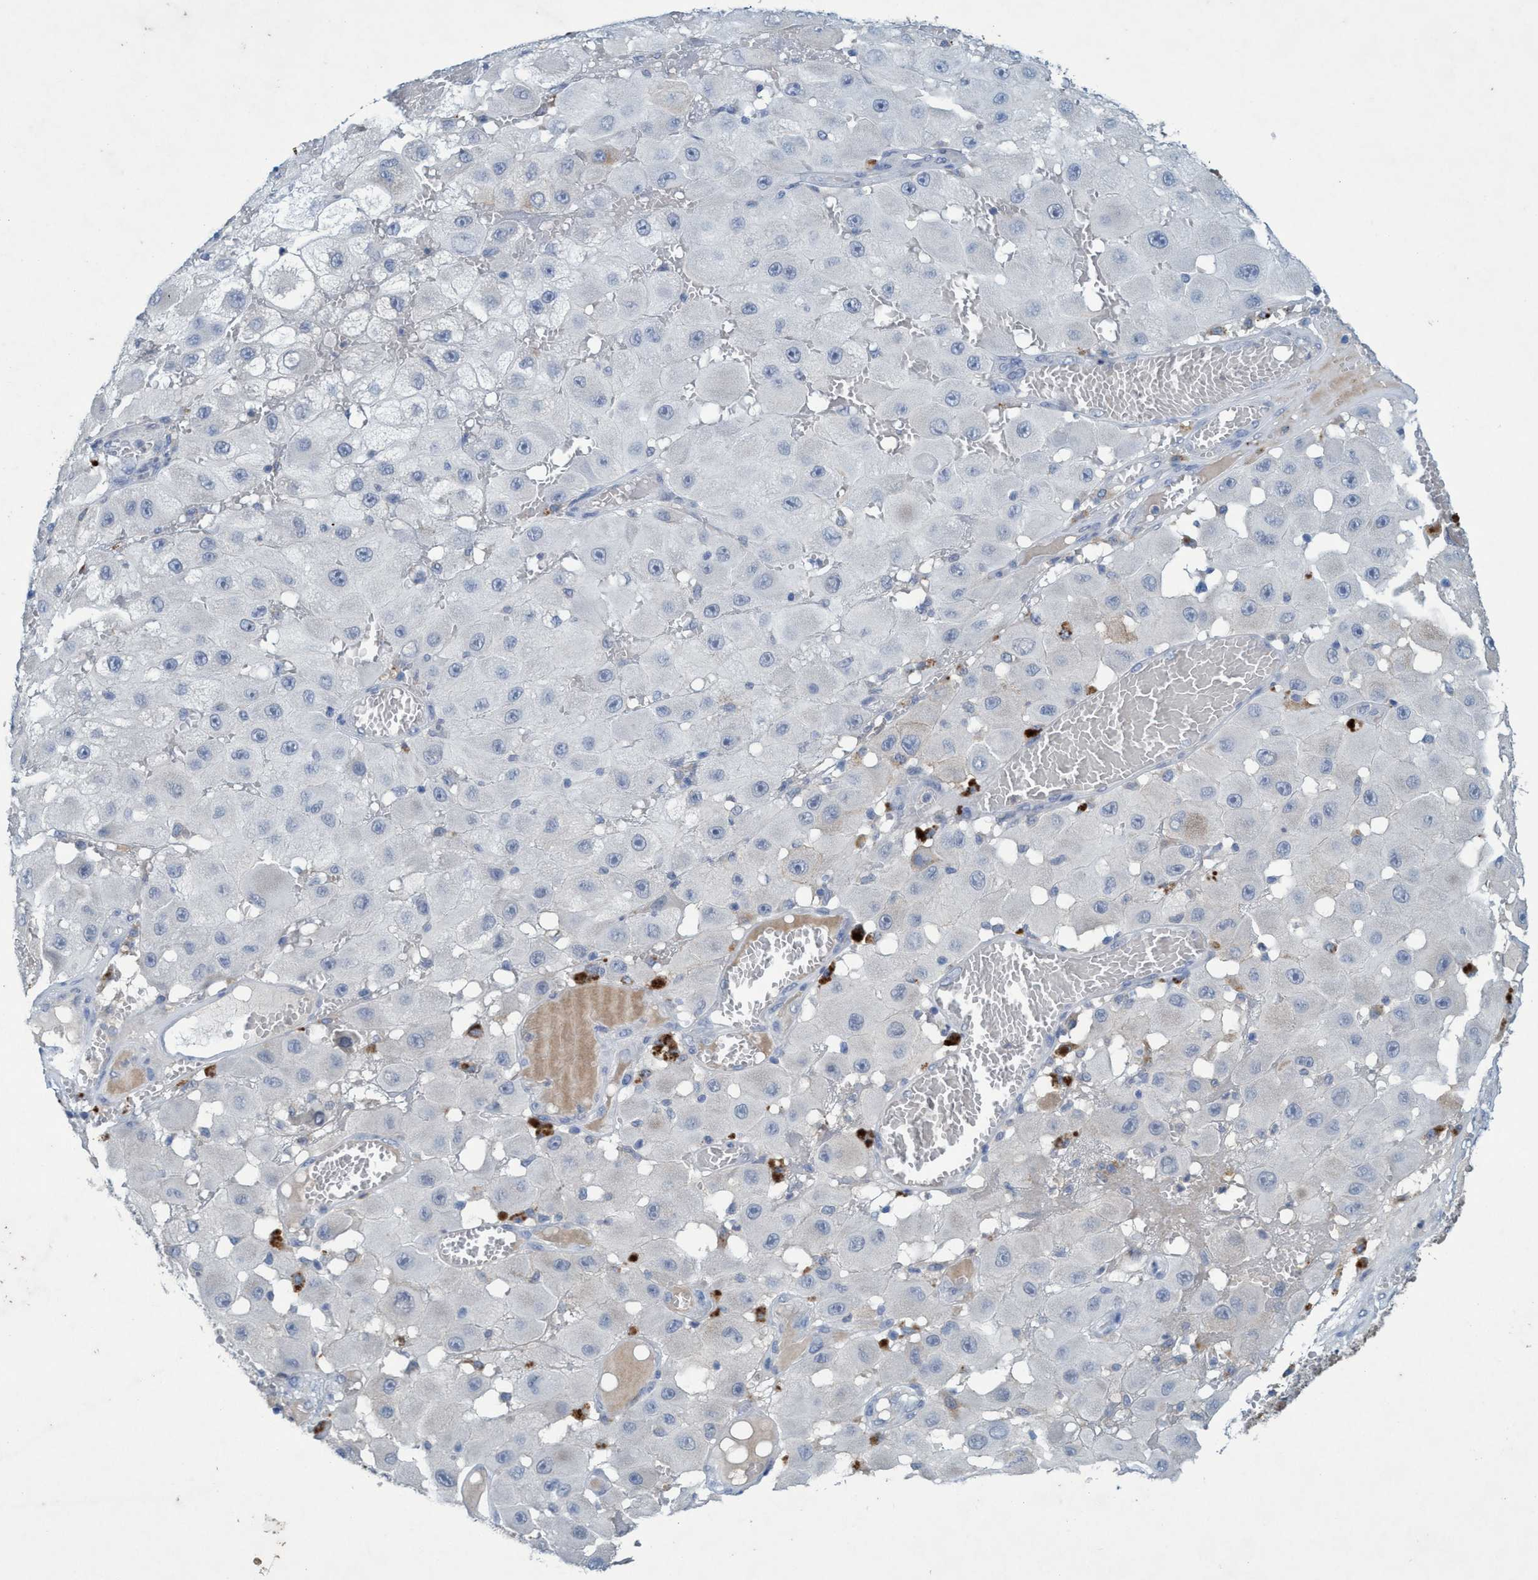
{"staining": {"intensity": "negative", "quantity": "none", "location": "none"}, "tissue": "melanoma", "cell_type": "Tumor cells", "image_type": "cancer", "snomed": [{"axis": "morphology", "description": "Malignant melanoma, NOS"}, {"axis": "topography", "description": "Skin"}], "caption": "Immunohistochemistry (IHC) of melanoma demonstrates no positivity in tumor cells. The staining is performed using DAB (3,3'-diaminobenzidine) brown chromogen with nuclei counter-stained in using hematoxylin.", "gene": "RNF208", "patient": {"sex": "female", "age": 81}}